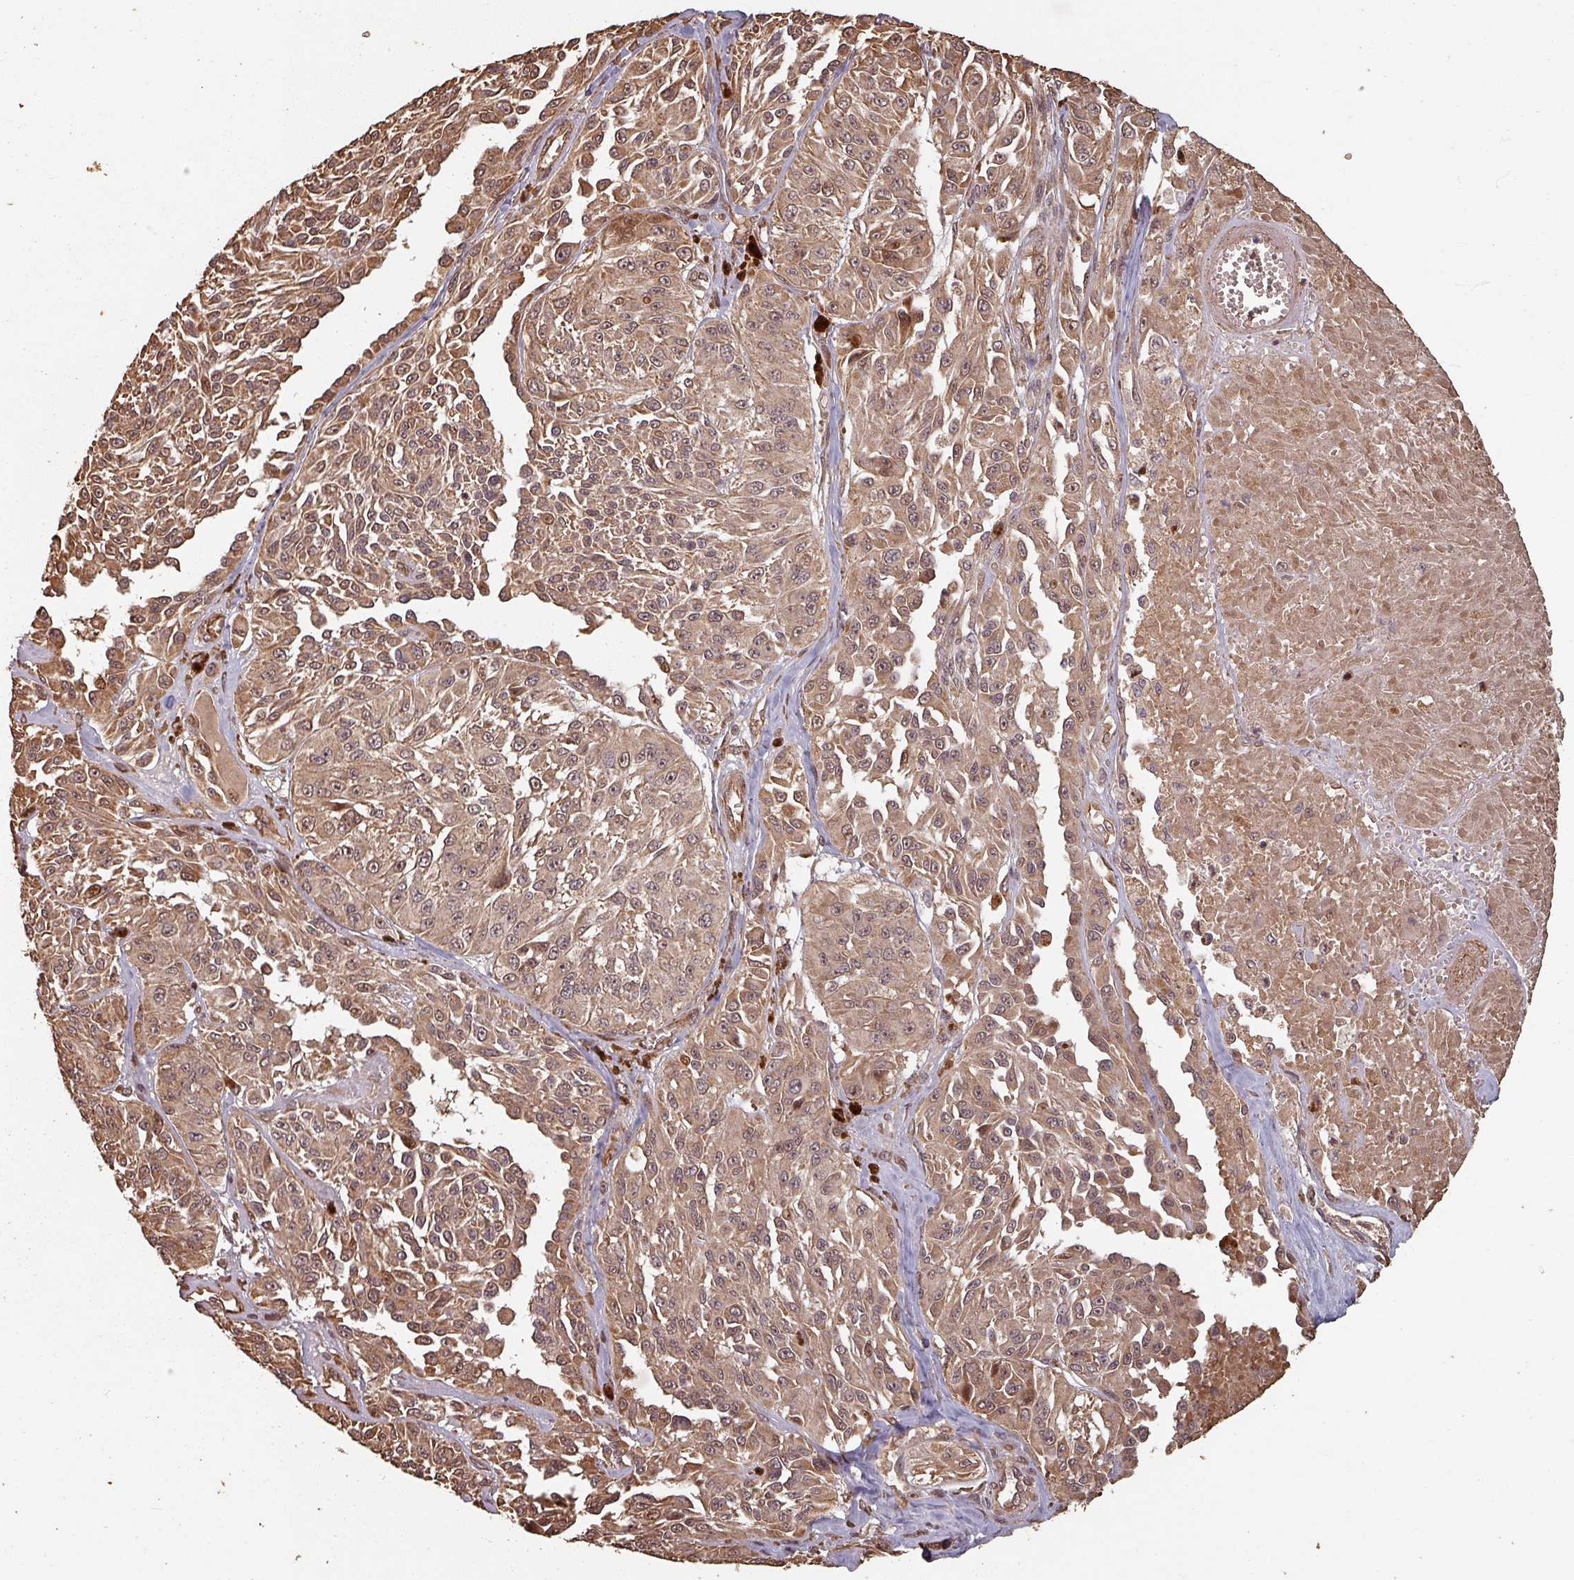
{"staining": {"intensity": "moderate", "quantity": ">75%", "location": "cytoplasmic/membranous,nuclear"}, "tissue": "melanoma", "cell_type": "Tumor cells", "image_type": "cancer", "snomed": [{"axis": "morphology", "description": "Malignant melanoma, NOS"}, {"axis": "topography", "description": "Skin"}], "caption": "This micrograph exhibits malignant melanoma stained with immunohistochemistry (IHC) to label a protein in brown. The cytoplasmic/membranous and nuclear of tumor cells show moderate positivity for the protein. Nuclei are counter-stained blue.", "gene": "EID1", "patient": {"sex": "male", "age": 94}}